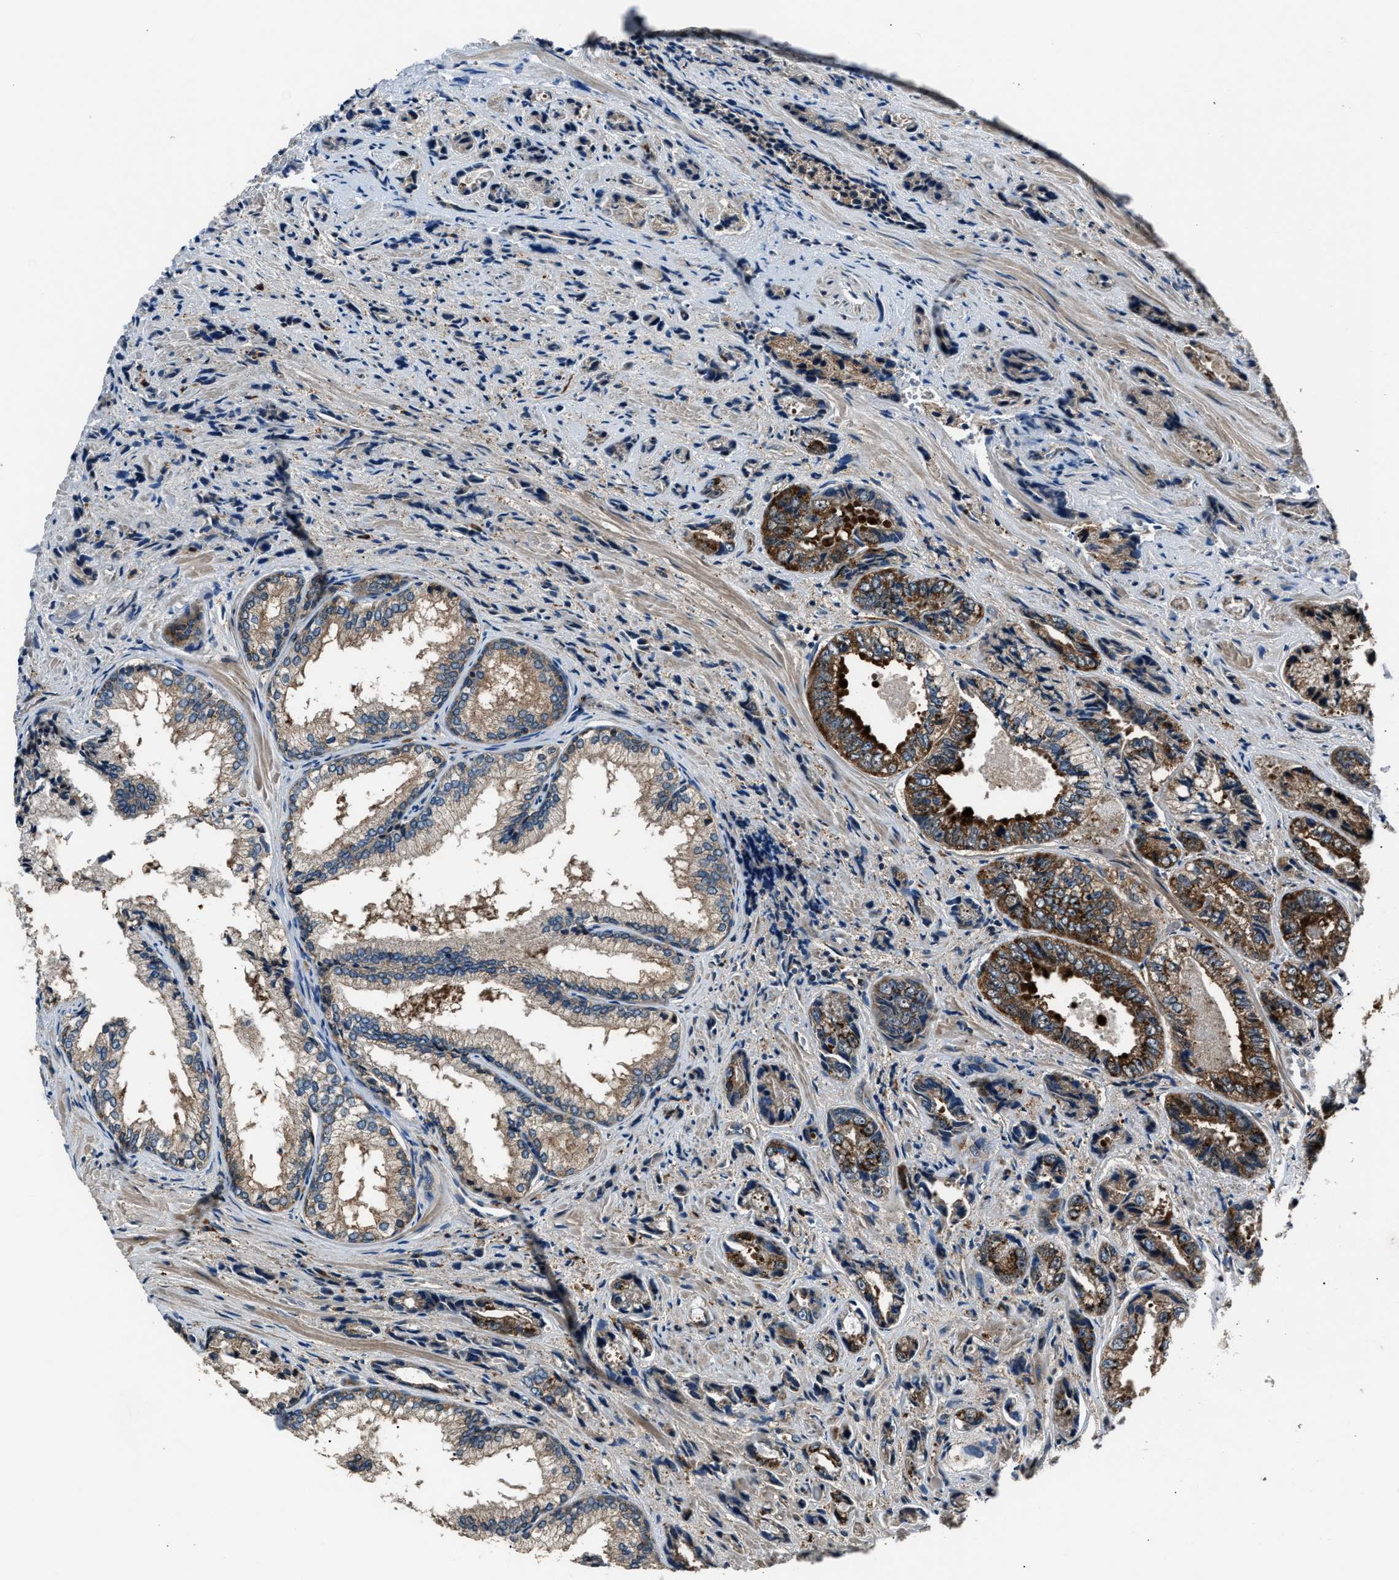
{"staining": {"intensity": "strong", "quantity": "25%-75%", "location": "cytoplasmic/membranous"}, "tissue": "prostate cancer", "cell_type": "Tumor cells", "image_type": "cancer", "snomed": [{"axis": "morphology", "description": "Adenocarcinoma, High grade"}, {"axis": "topography", "description": "Prostate"}], "caption": "Protein staining by immunohistochemistry (IHC) reveals strong cytoplasmic/membranous staining in about 25%-75% of tumor cells in high-grade adenocarcinoma (prostate).", "gene": "IMPDH2", "patient": {"sex": "male", "age": 61}}